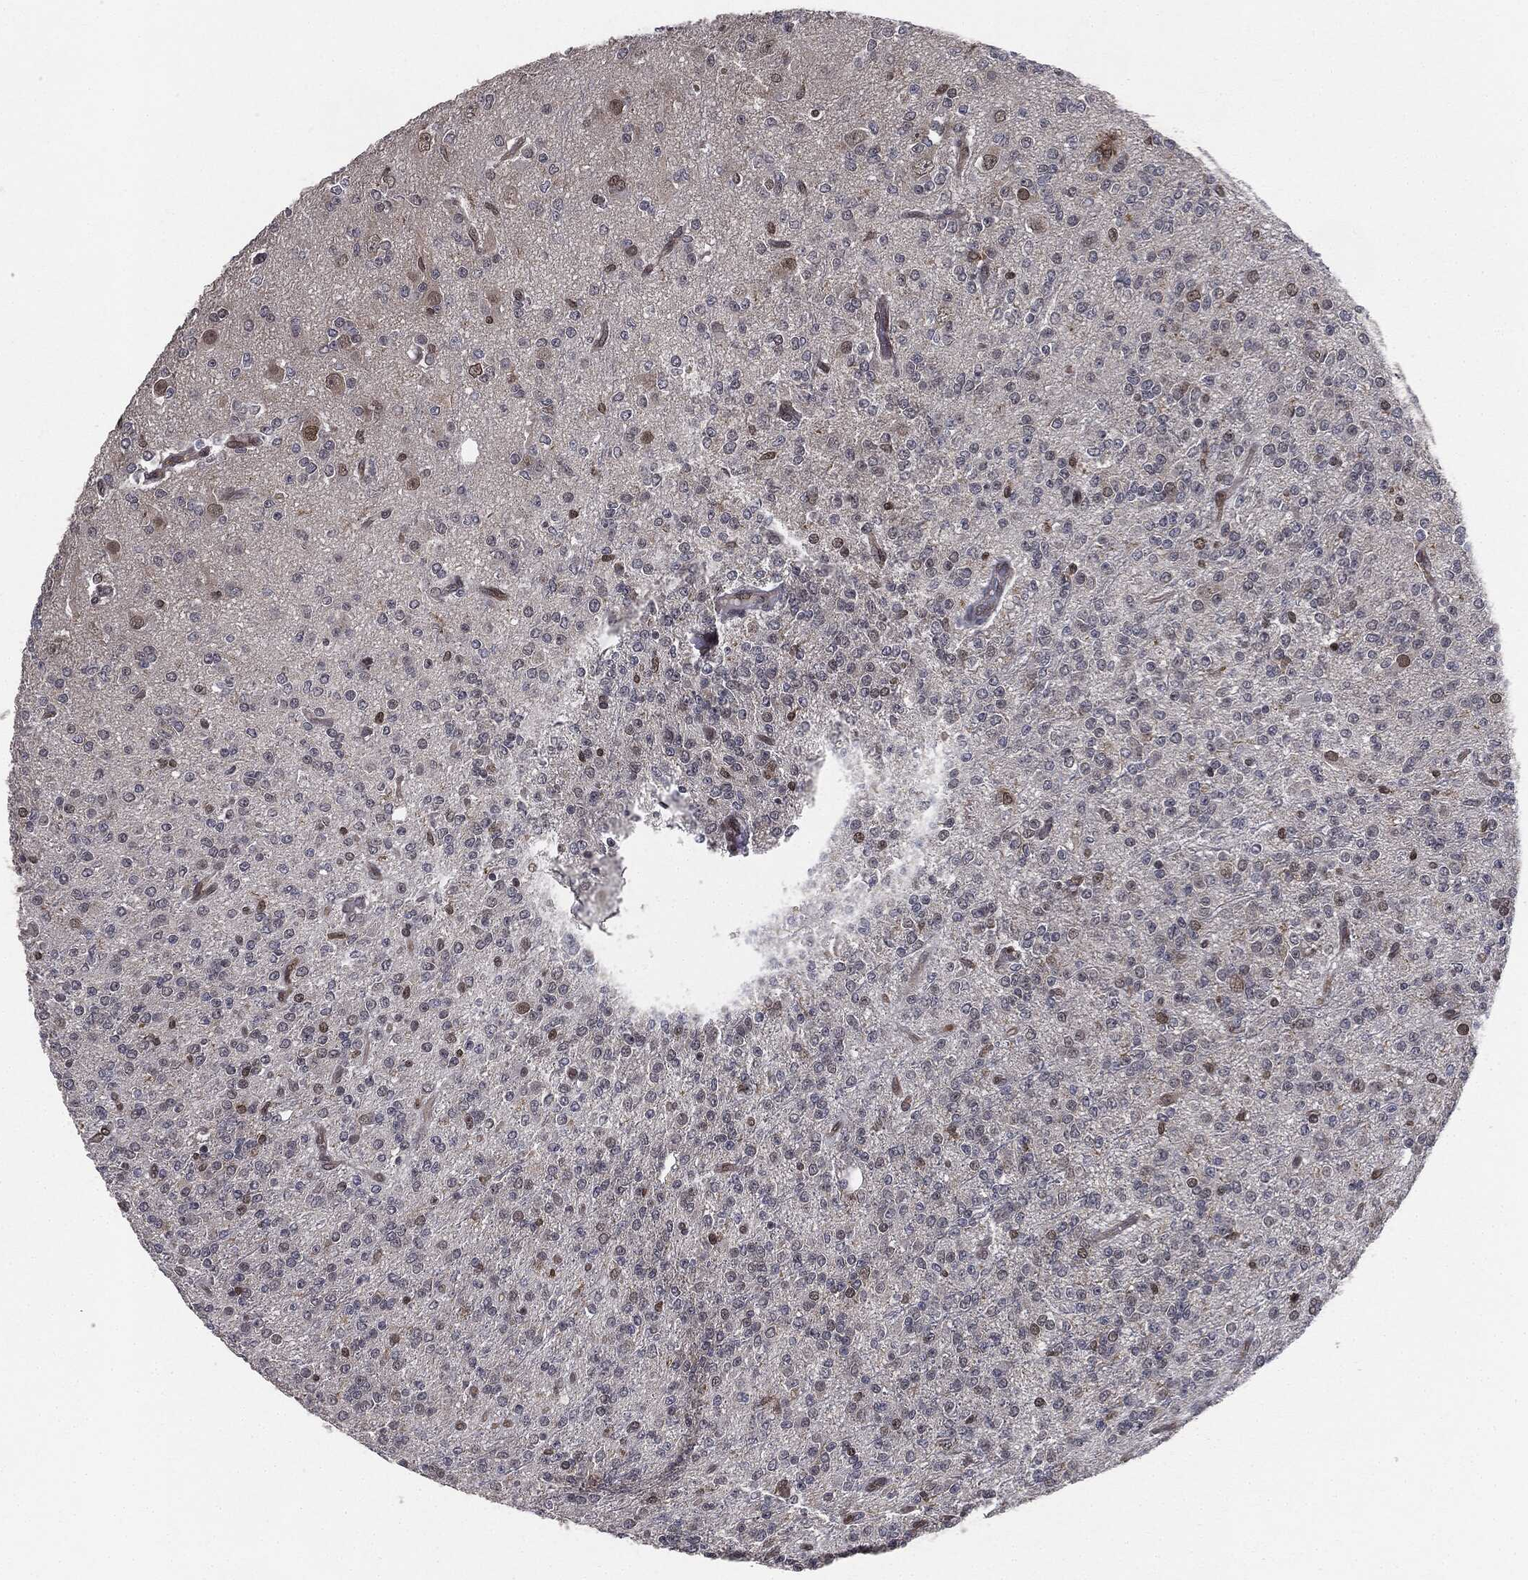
{"staining": {"intensity": "moderate", "quantity": "<25%", "location": "nuclear"}, "tissue": "glioma", "cell_type": "Tumor cells", "image_type": "cancer", "snomed": [{"axis": "morphology", "description": "Glioma, malignant, Low grade"}, {"axis": "topography", "description": "Brain"}], "caption": "Protein positivity by immunohistochemistry (IHC) reveals moderate nuclear positivity in approximately <25% of tumor cells in malignant glioma (low-grade).", "gene": "TBC1D22A", "patient": {"sex": "male", "age": 27}}